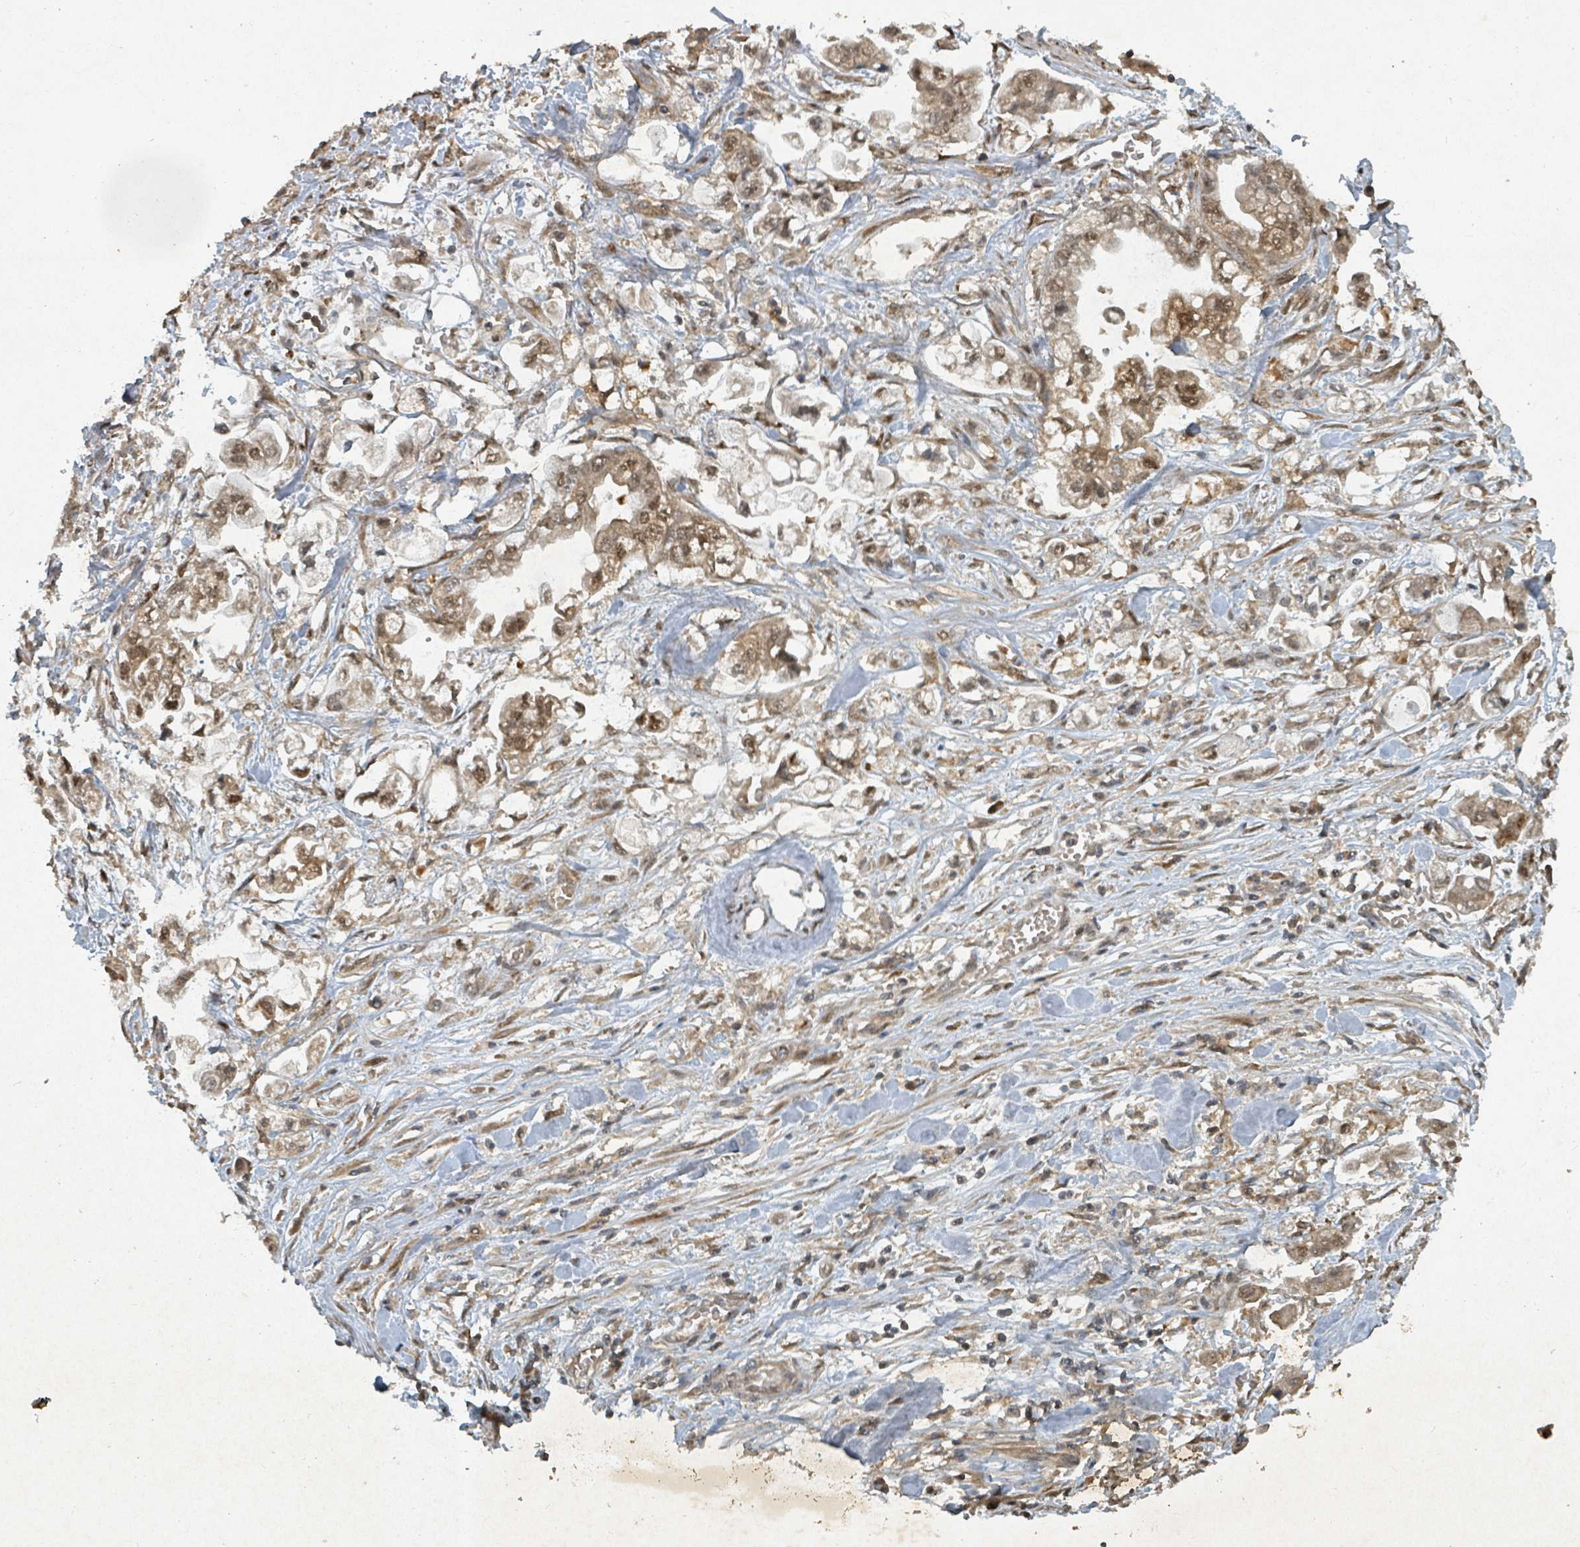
{"staining": {"intensity": "moderate", "quantity": ">75%", "location": "cytoplasmic/membranous,nuclear"}, "tissue": "stomach cancer", "cell_type": "Tumor cells", "image_type": "cancer", "snomed": [{"axis": "morphology", "description": "Adenocarcinoma, NOS"}, {"axis": "topography", "description": "Stomach"}], "caption": "Immunohistochemistry (IHC) staining of stomach cancer, which displays medium levels of moderate cytoplasmic/membranous and nuclear positivity in approximately >75% of tumor cells indicating moderate cytoplasmic/membranous and nuclear protein staining. The staining was performed using DAB (3,3'-diaminobenzidine) (brown) for protein detection and nuclei were counterstained in hematoxylin (blue).", "gene": "KDM4E", "patient": {"sex": "male", "age": 62}}